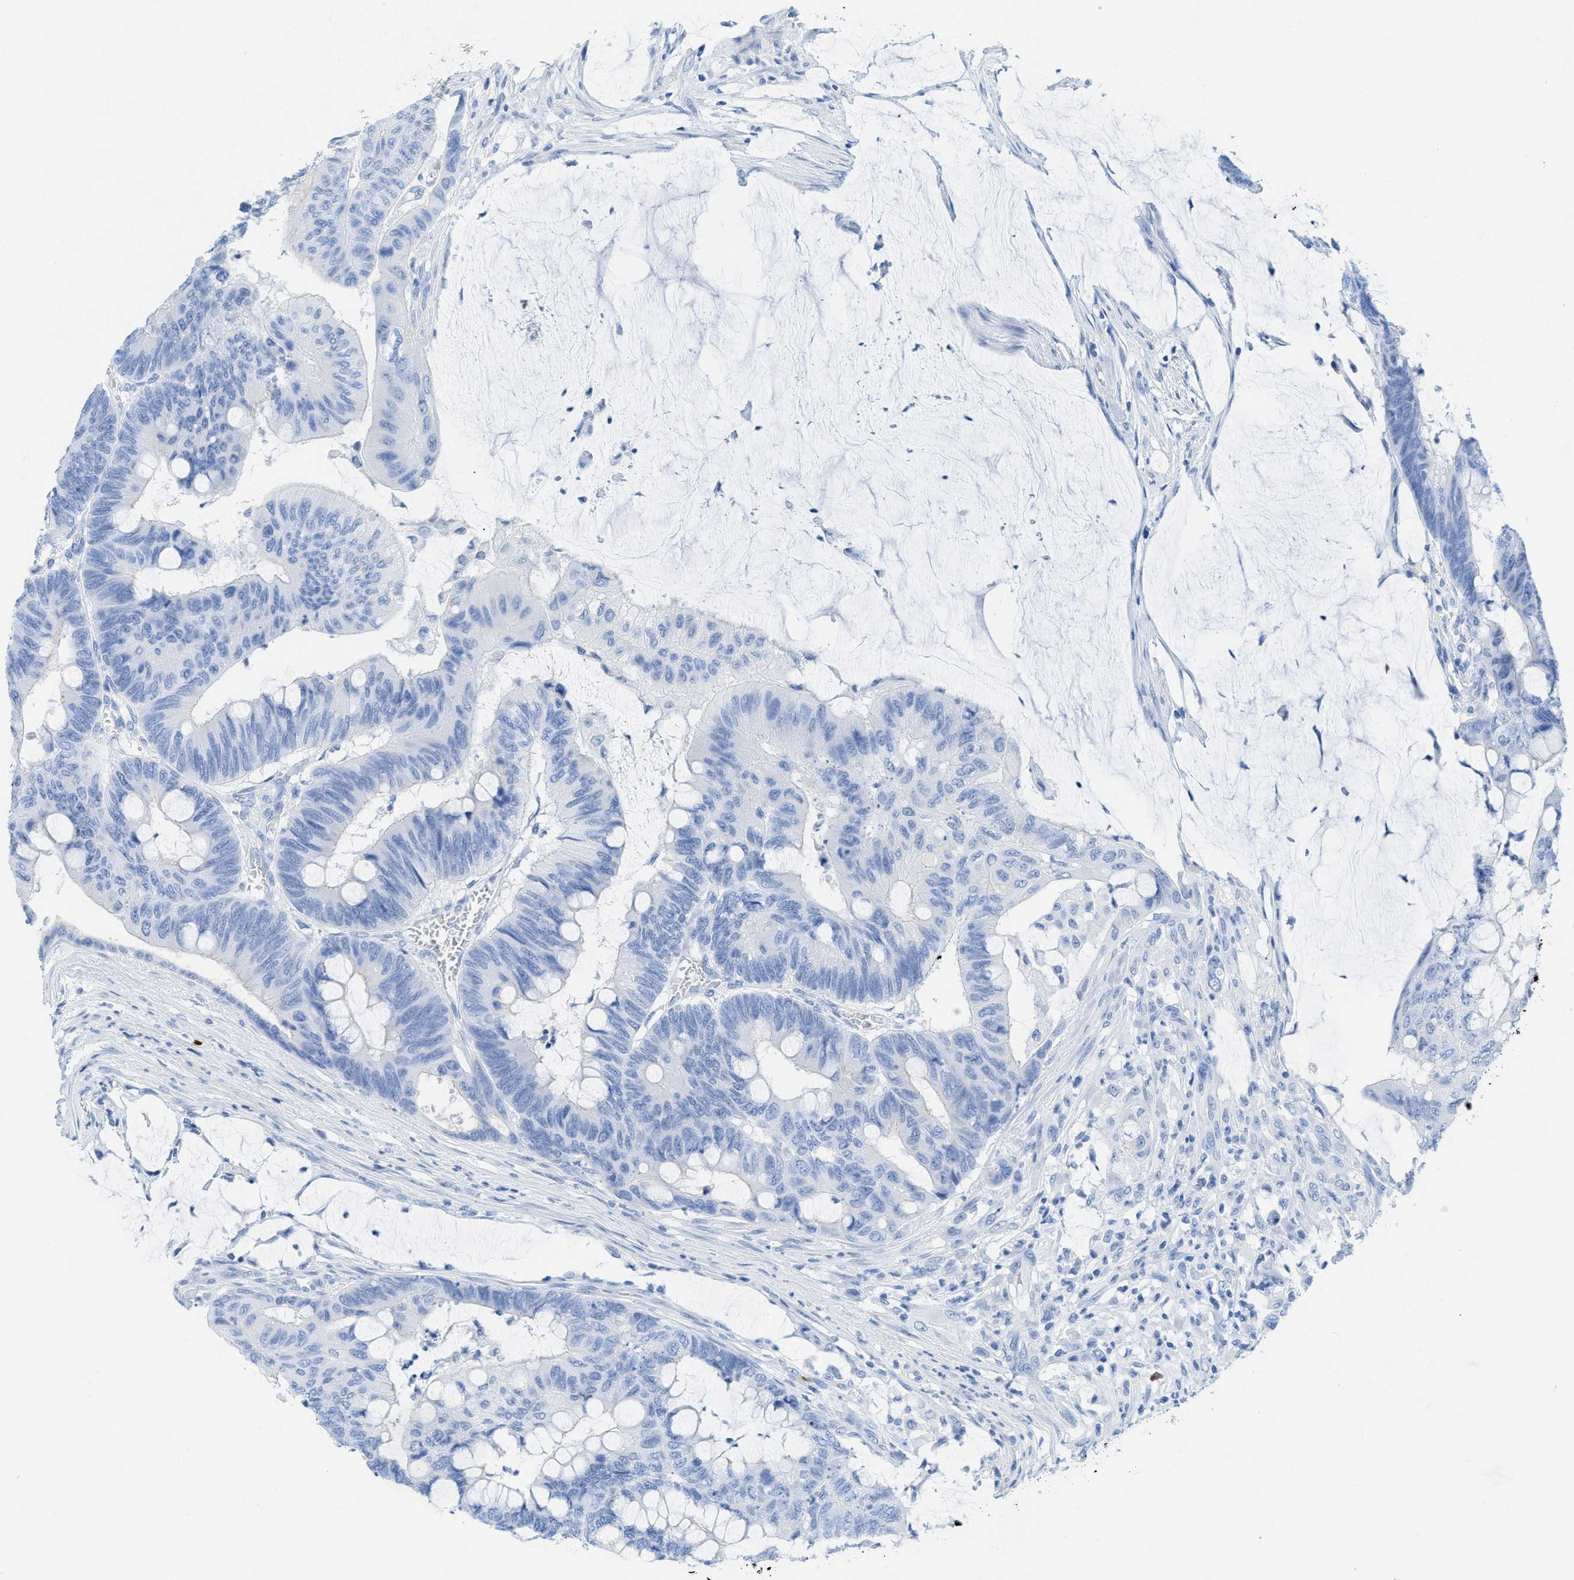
{"staining": {"intensity": "negative", "quantity": "none", "location": "none"}, "tissue": "colorectal cancer", "cell_type": "Tumor cells", "image_type": "cancer", "snomed": [{"axis": "morphology", "description": "Normal tissue, NOS"}, {"axis": "morphology", "description": "Adenocarcinoma, NOS"}, {"axis": "topography", "description": "Rectum"}], "caption": "High magnification brightfield microscopy of colorectal cancer (adenocarcinoma) stained with DAB (3,3'-diaminobenzidine) (brown) and counterstained with hematoxylin (blue): tumor cells show no significant expression.", "gene": "TCL1A", "patient": {"sex": "male", "age": 92}}